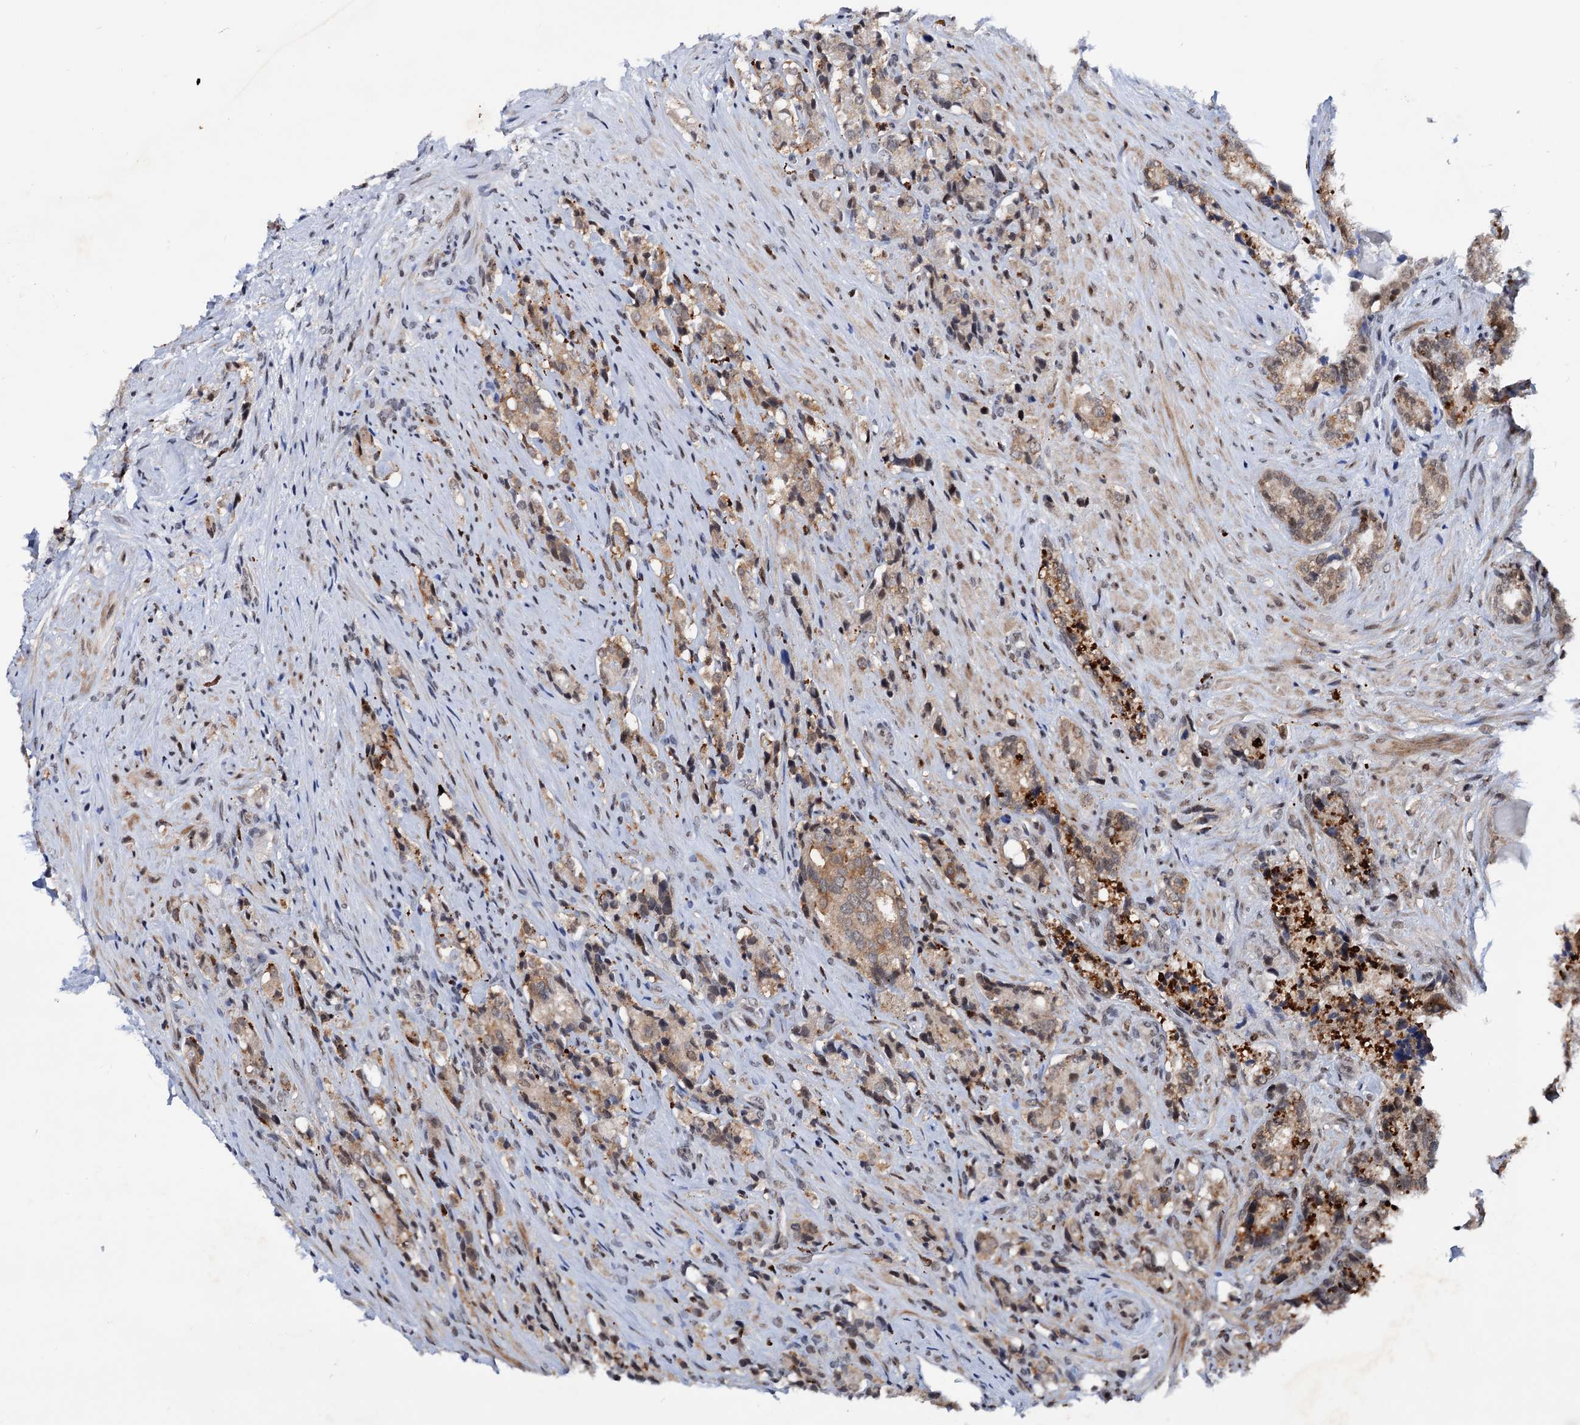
{"staining": {"intensity": "moderate", "quantity": ">75%", "location": "cytoplasmic/membranous"}, "tissue": "prostate cancer", "cell_type": "Tumor cells", "image_type": "cancer", "snomed": [{"axis": "morphology", "description": "Adenocarcinoma, High grade"}, {"axis": "topography", "description": "Prostate"}], "caption": "Tumor cells exhibit medium levels of moderate cytoplasmic/membranous expression in approximately >75% of cells in prostate cancer (adenocarcinoma (high-grade)). The staining was performed using DAB, with brown indicating positive protein expression. Nuclei are stained blue with hematoxylin.", "gene": "RNASEH2B", "patient": {"sex": "male", "age": 65}}